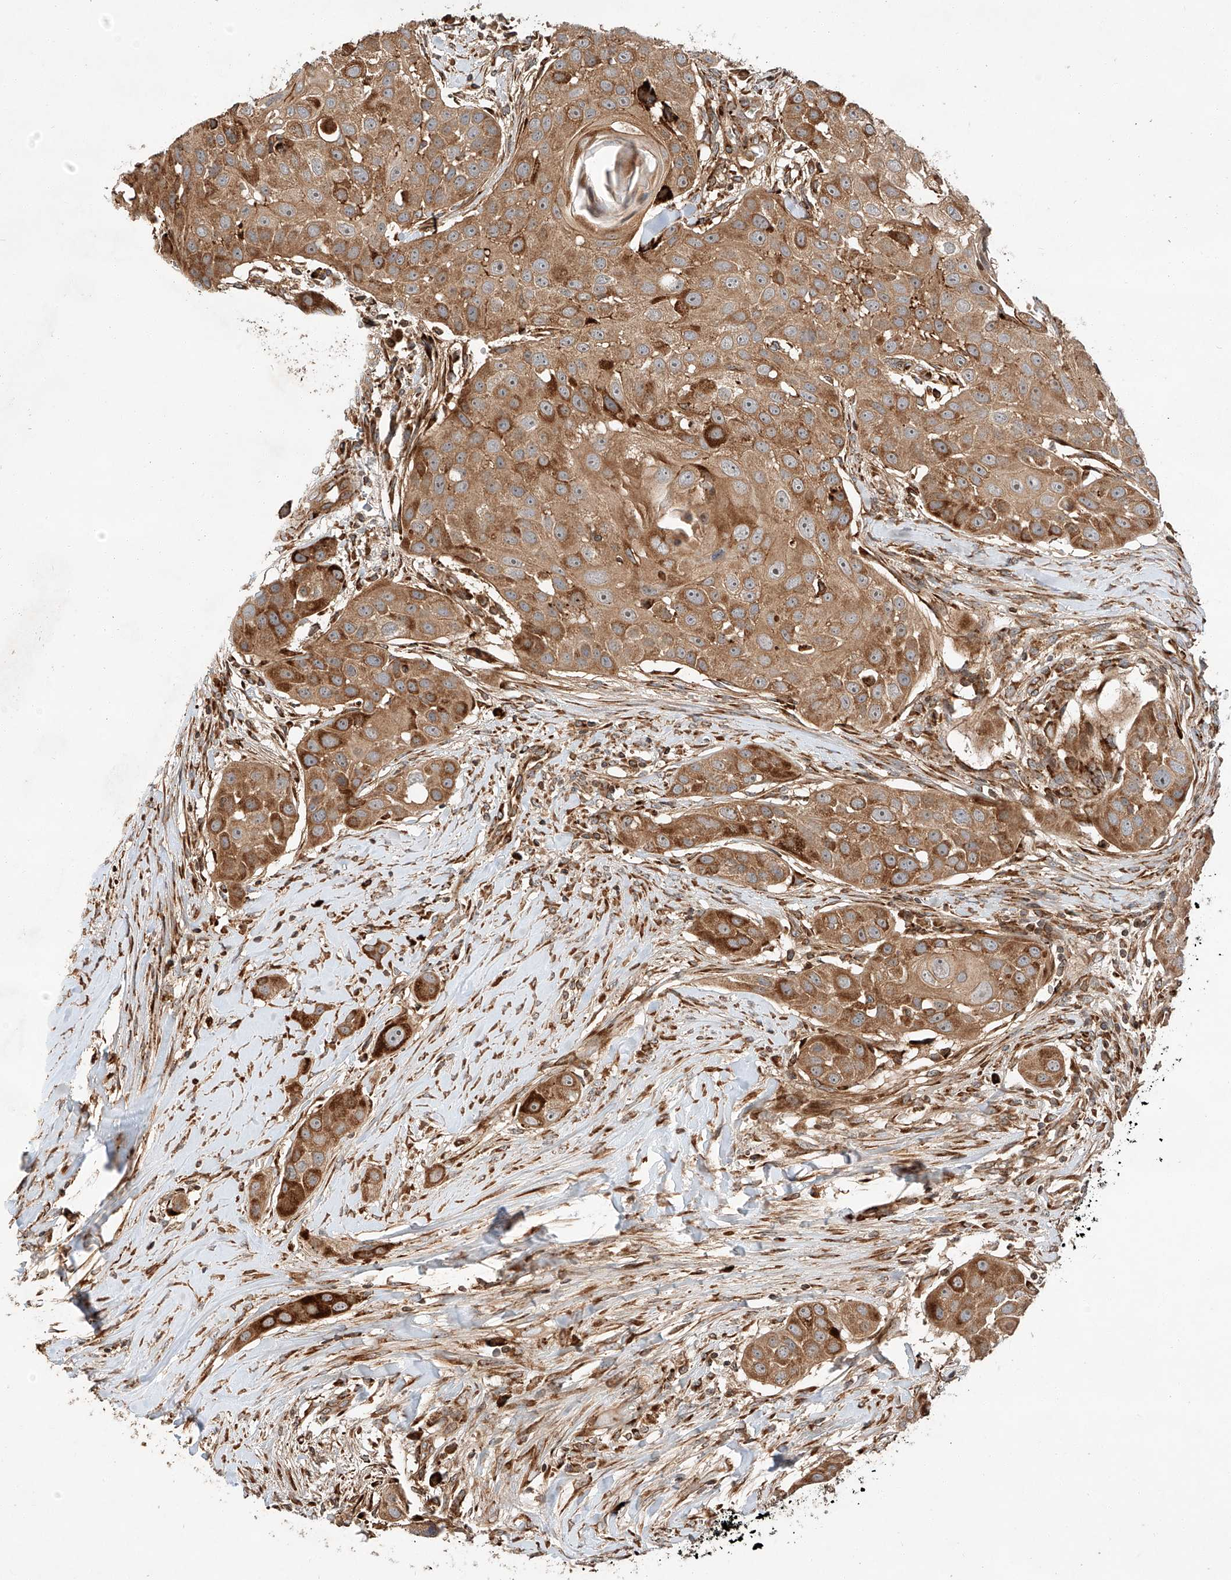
{"staining": {"intensity": "moderate", "quantity": ">75%", "location": "cytoplasmic/membranous"}, "tissue": "head and neck cancer", "cell_type": "Tumor cells", "image_type": "cancer", "snomed": [{"axis": "morphology", "description": "Normal tissue, NOS"}, {"axis": "morphology", "description": "Squamous cell carcinoma, NOS"}, {"axis": "topography", "description": "Skeletal muscle"}, {"axis": "topography", "description": "Head-Neck"}], "caption": "Immunohistochemistry (IHC) staining of head and neck squamous cell carcinoma, which displays medium levels of moderate cytoplasmic/membranous expression in about >75% of tumor cells indicating moderate cytoplasmic/membranous protein positivity. The staining was performed using DAB (3,3'-diaminobenzidine) (brown) for protein detection and nuclei were counterstained in hematoxylin (blue).", "gene": "ZNF84", "patient": {"sex": "male", "age": 51}}